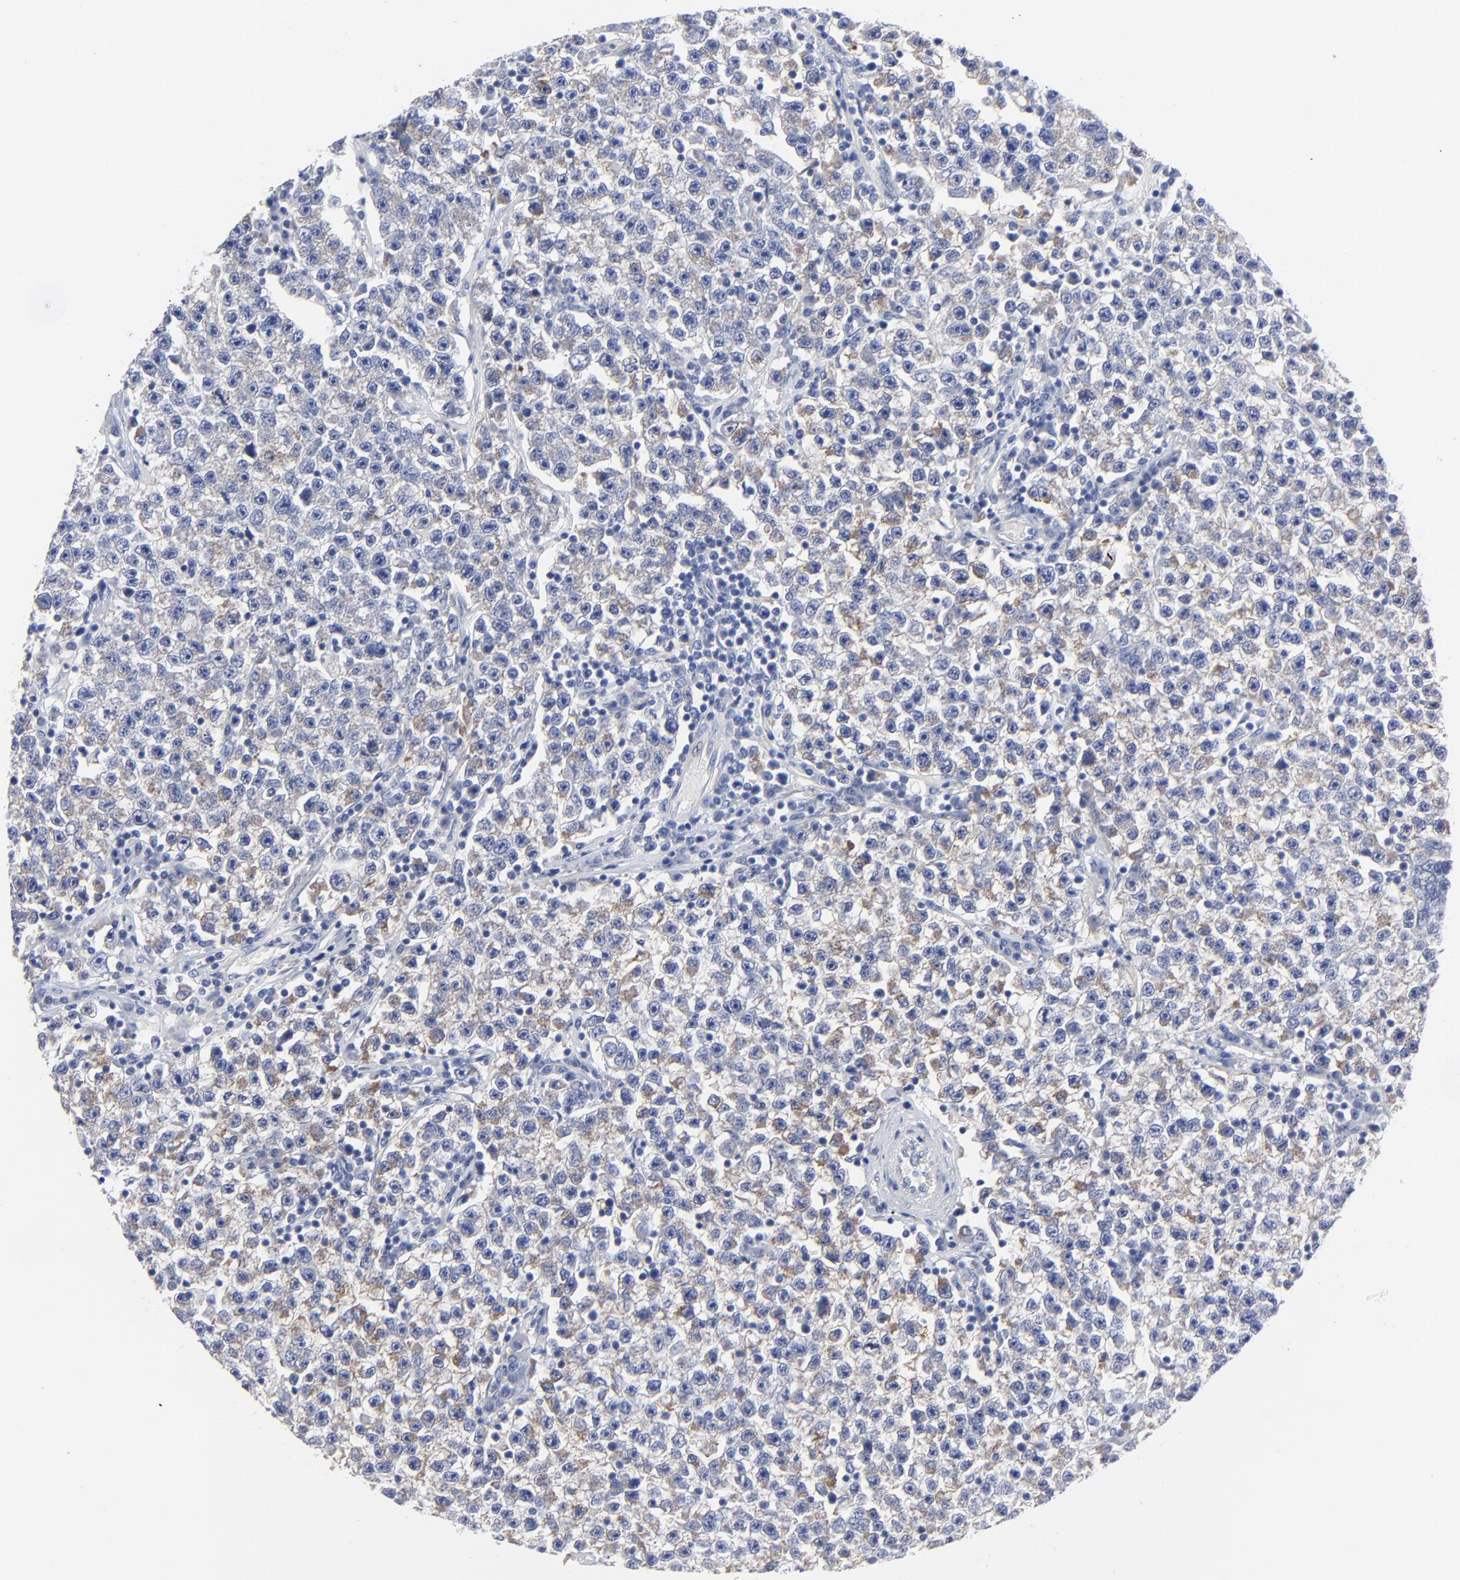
{"staining": {"intensity": "moderate", "quantity": "<25%", "location": "cytoplasmic/membranous"}, "tissue": "testis cancer", "cell_type": "Tumor cells", "image_type": "cancer", "snomed": [{"axis": "morphology", "description": "Seminoma, NOS"}, {"axis": "topography", "description": "Testis"}], "caption": "DAB immunohistochemical staining of human testis seminoma demonstrates moderate cytoplasmic/membranous protein staining in about <25% of tumor cells.", "gene": "STAT2", "patient": {"sex": "male", "age": 22}}